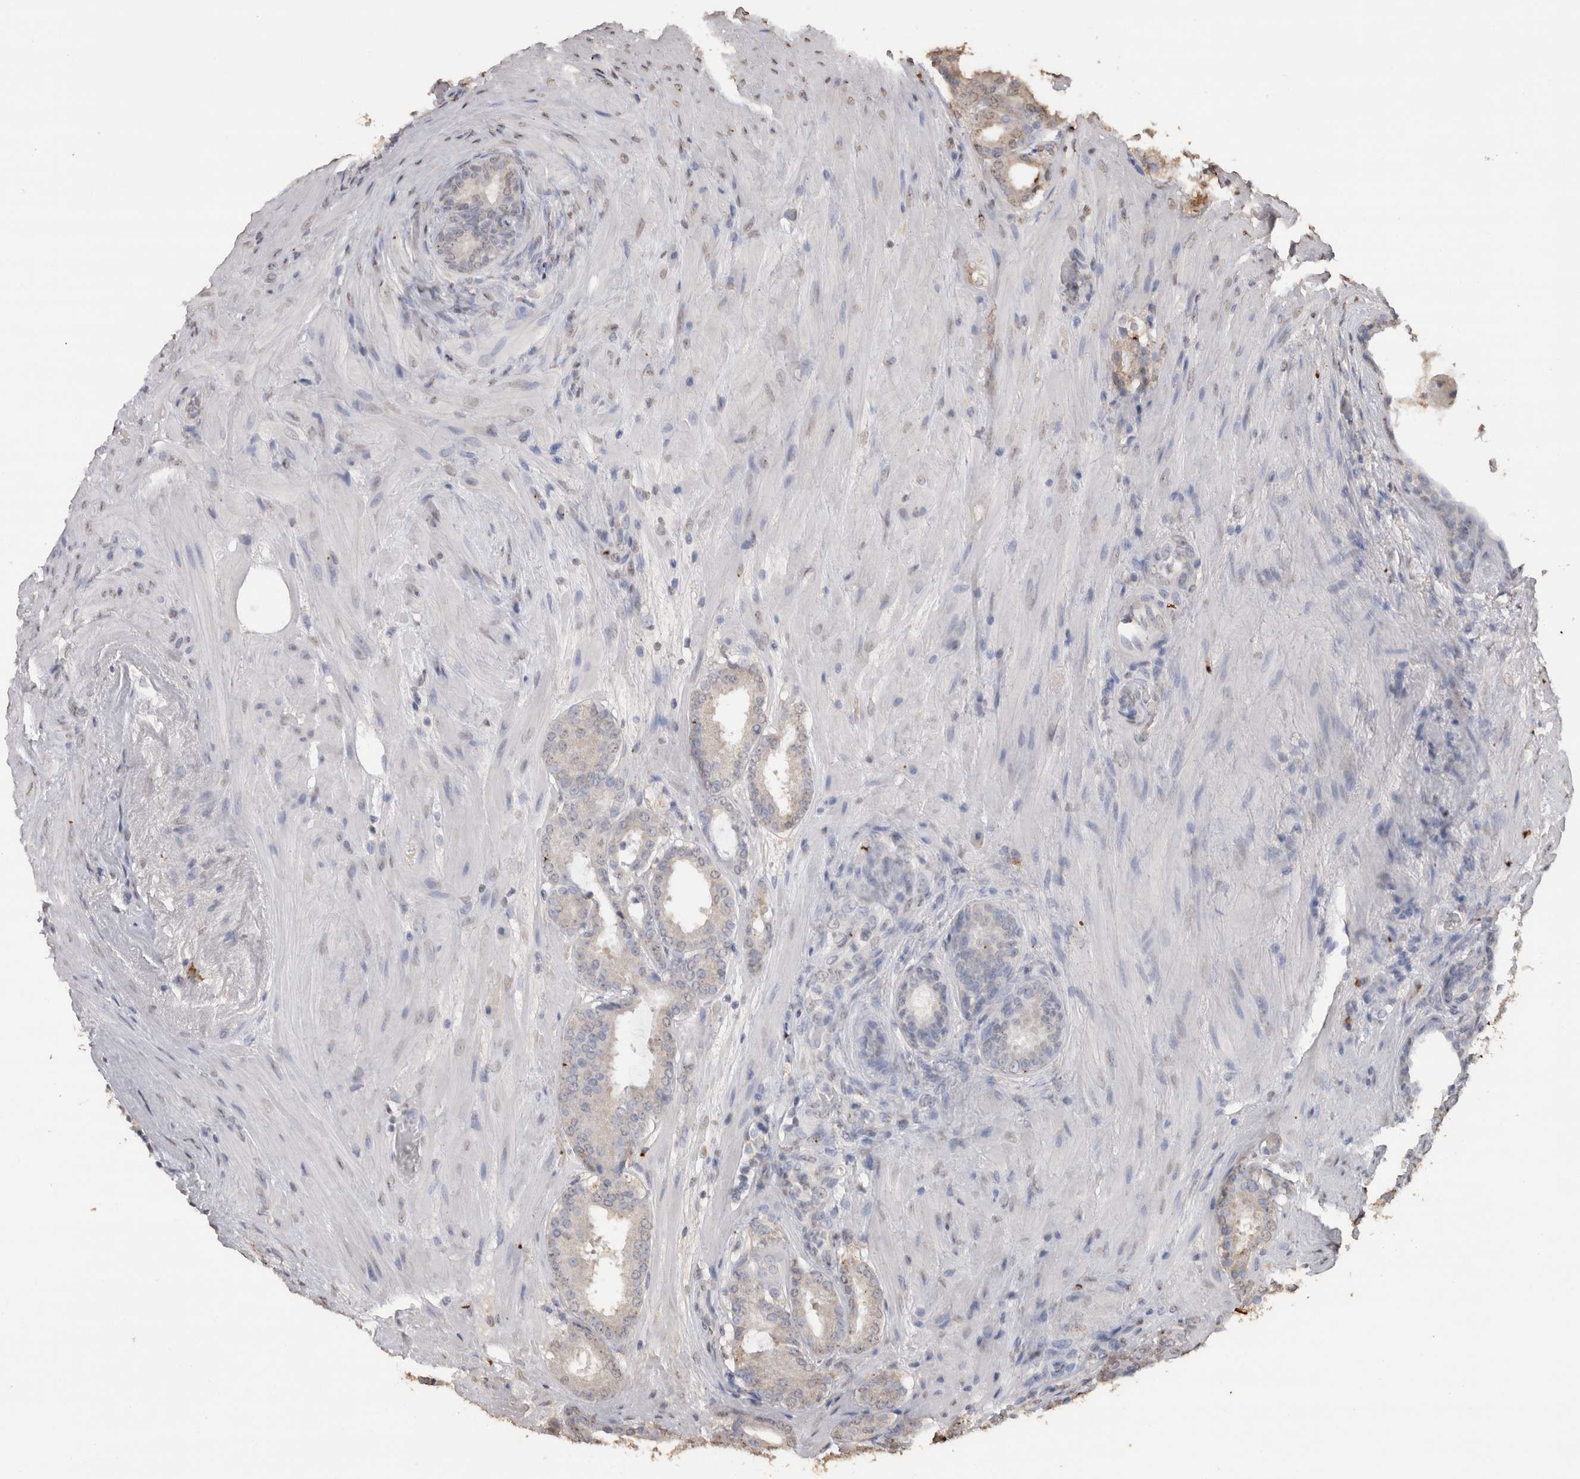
{"staining": {"intensity": "negative", "quantity": "none", "location": "none"}, "tissue": "prostate cancer", "cell_type": "Tumor cells", "image_type": "cancer", "snomed": [{"axis": "morphology", "description": "Adenocarcinoma, Low grade"}, {"axis": "topography", "description": "Prostate"}], "caption": "This is an immunohistochemistry (IHC) micrograph of human prostate cancer. There is no positivity in tumor cells.", "gene": "CRELD2", "patient": {"sex": "male", "age": 69}}